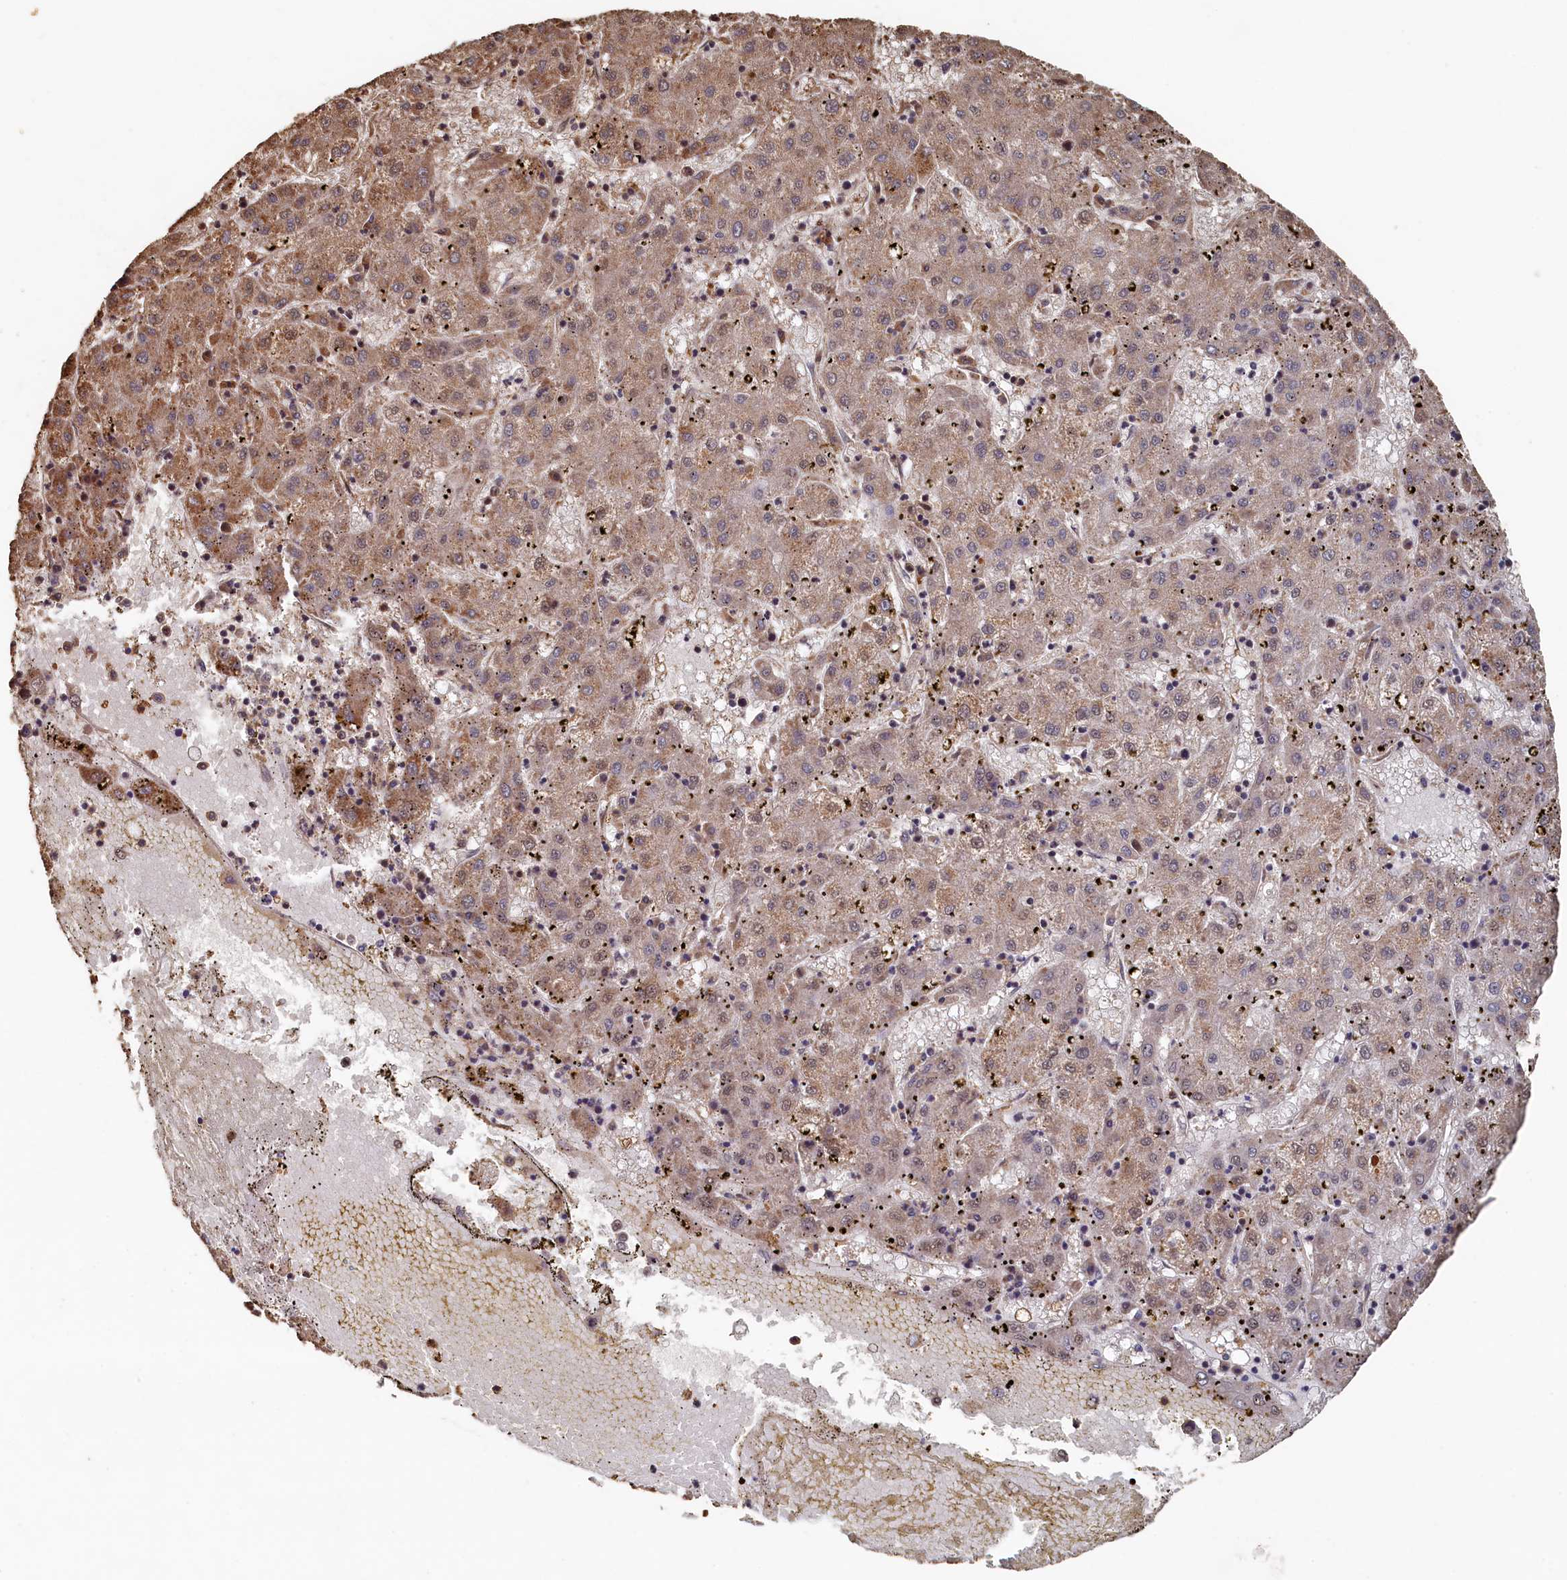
{"staining": {"intensity": "moderate", "quantity": "25%-75%", "location": "cytoplasmic/membranous"}, "tissue": "liver cancer", "cell_type": "Tumor cells", "image_type": "cancer", "snomed": [{"axis": "morphology", "description": "Carcinoma, Hepatocellular, NOS"}, {"axis": "topography", "description": "Liver"}], "caption": "Immunohistochemistry (IHC) histopathology image of neoplastic tissue: human hepatocellular carcinoma (liver) stained using immunohistochemistry (IHC) reveals medium levels of moderate protein expression localized specifically in the cytoplasmic/membranous of tumor cells, appearing as a cytoplasmic/membranous brown color.", "gene": "PIGN", "patient": {"sex": "male", "age": 72}}